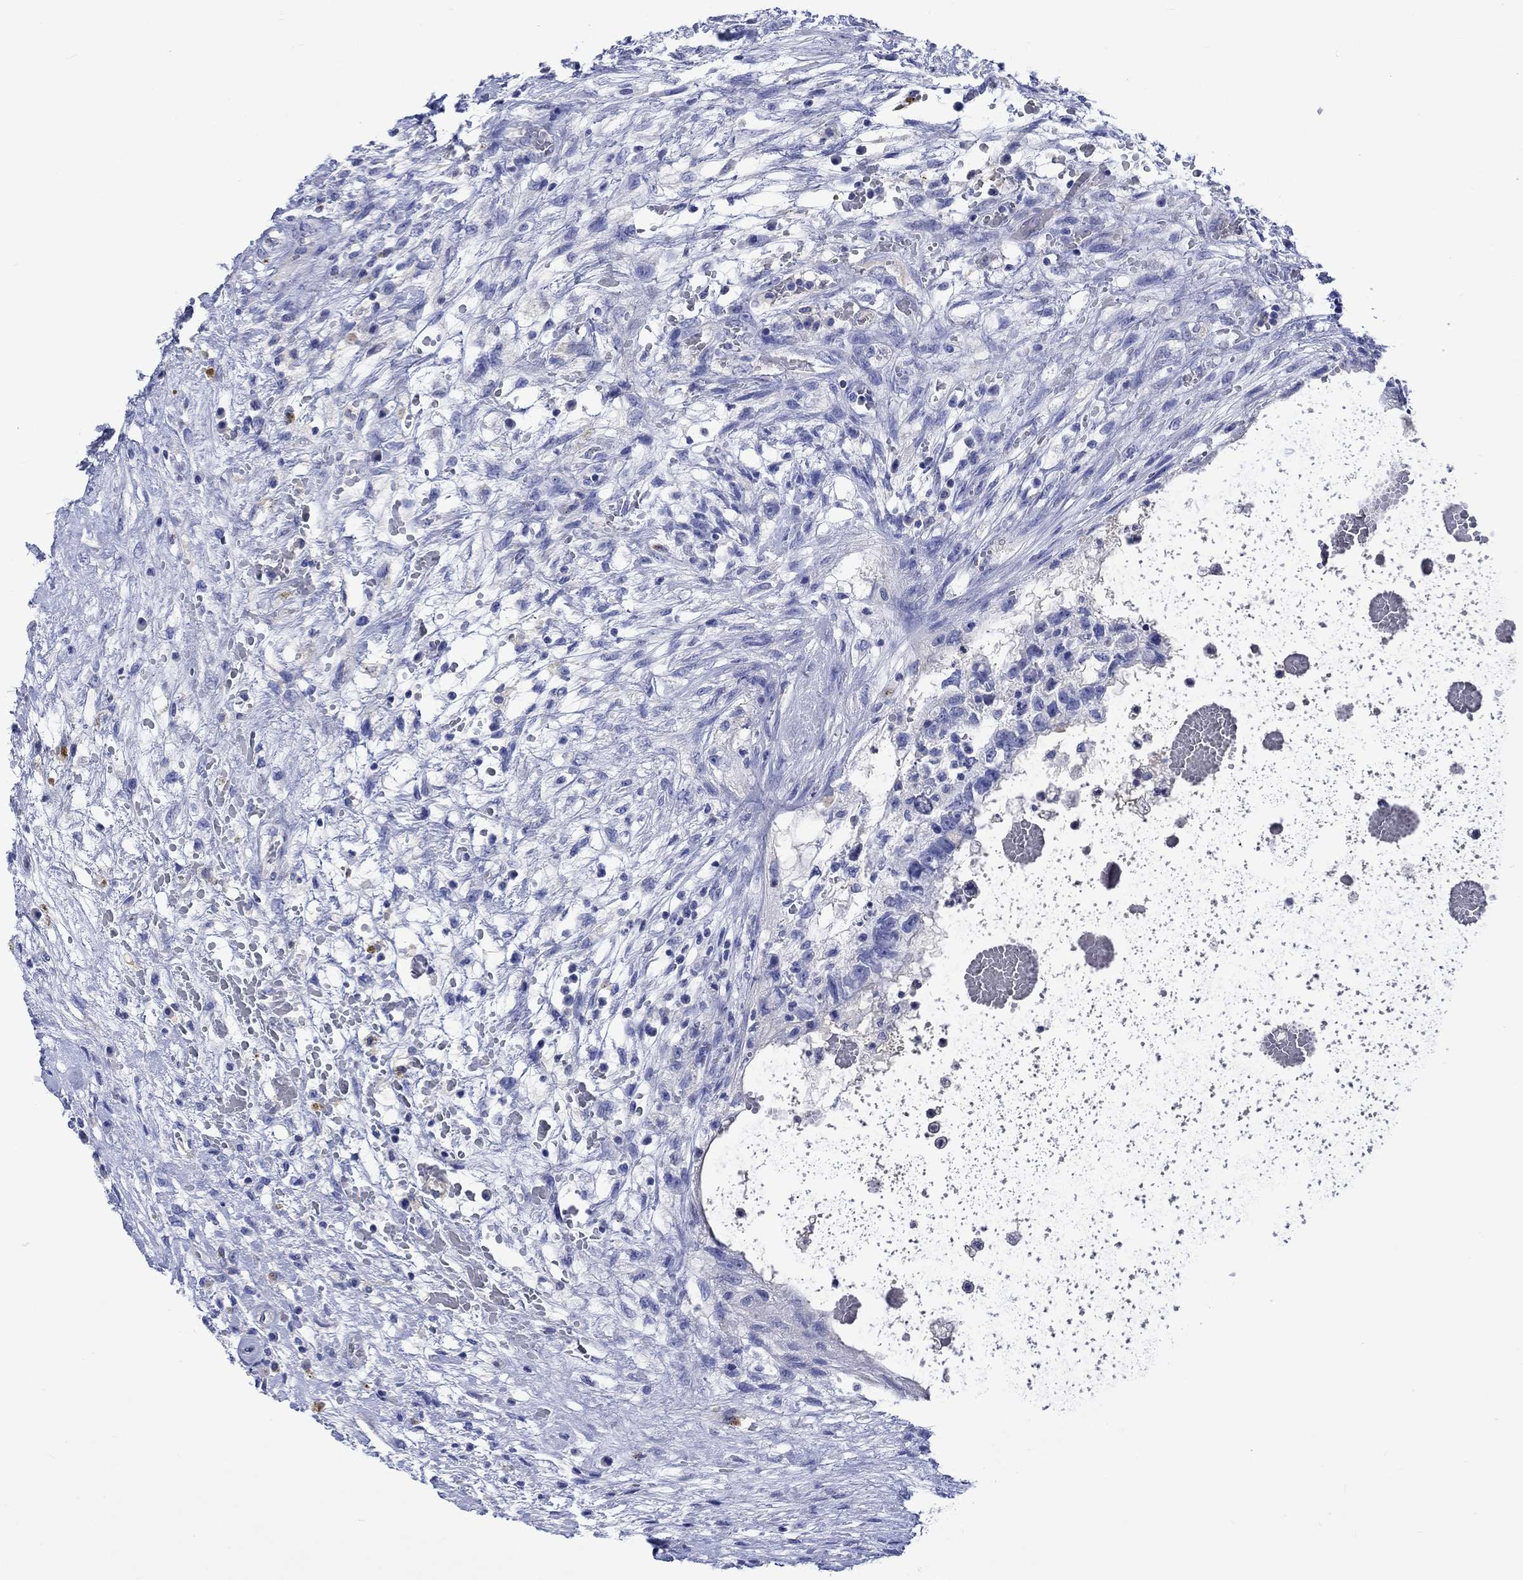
{"staining": {"intensity": "negative", "quantity": "none", "location": "none"}, "tissue": "testis cancer", "cell_type": "Tumor cells", "image_type": "cancer", "snomed": [{"axis": "morphology", "description": "Normal tissue, NOS"}, {"axis": "morphology", "description": "Carcinoma, Embryonal, NOS"}, {"axis": "topography", "description": "Testis"}, {"axis": "topography", "description": "Epididymis"}], "caption": "Immunohistochemistry photomicrograph of testis embryonal carcinoma stained for a protein (brown), which displays no expression in tumor cells. Brightfield microscopy of IHC stained with DAB (brown) and hematoxylin (blue), captured at high magnification.", "gene": "CACNG3", "patient": {"sex": "male", "age": 32}}